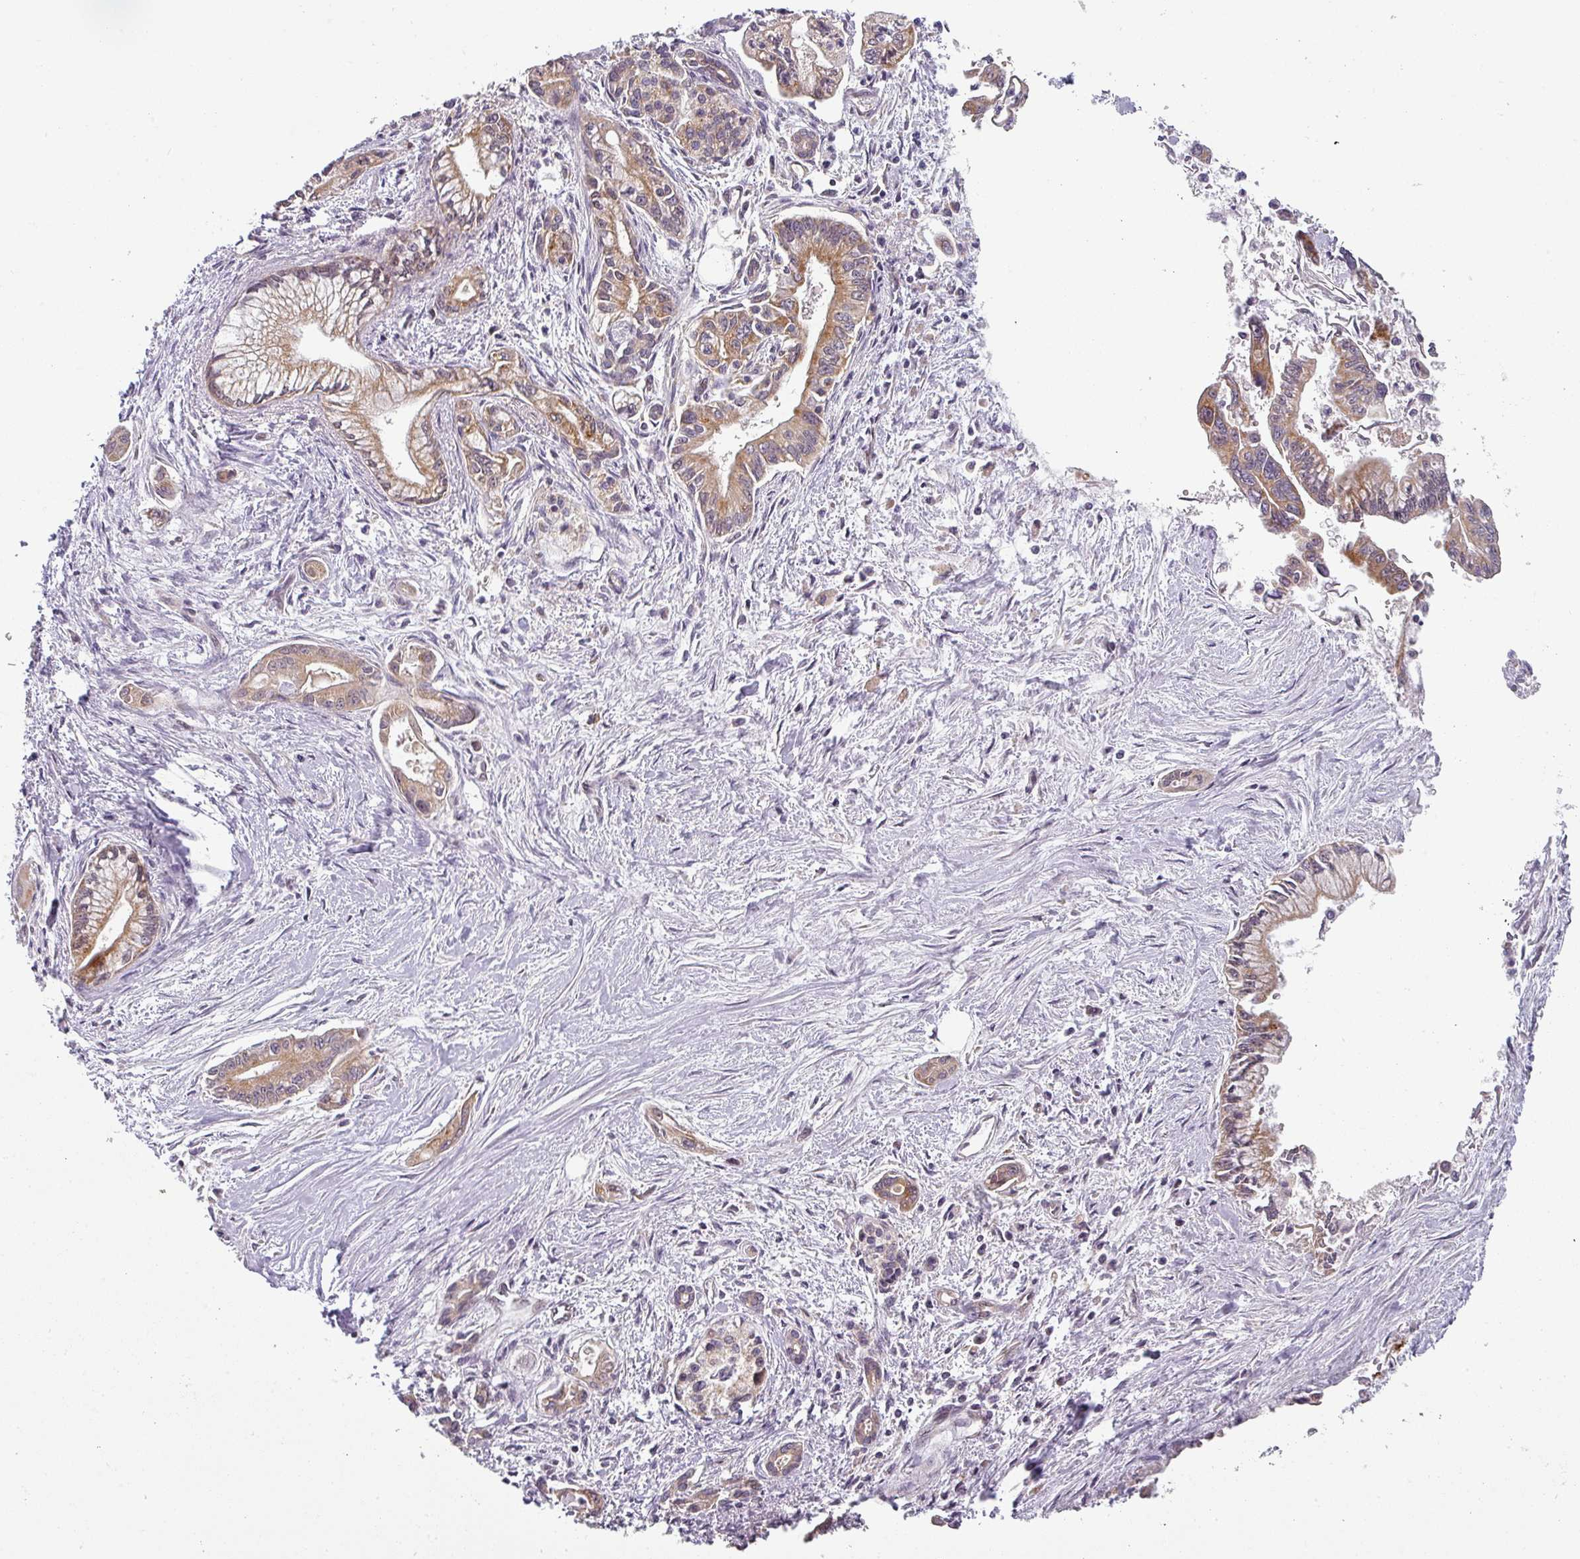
{"staining": {"intensity": "moderate", "quantity": ">75%", "location": "cytoplasmic/membranous"}, "tissue": "pancreatic cancer", "cell_type": "Tumor cells", "image_type": "cancer", "snomed": [{"axis": "morphology", "description": "Adenocarcinoma, NOS"}, {"axis": "topography", "description": "Pancreas"}], "caption": "Moderate cytoplasmic/membranous protein positivity is seen in approximately >75% of tumor cells in adenocarcinoma (pancreatic). (Brightfield microscopy of DAB IHC at high magnification).", "gene": "MRPS16", "patient": {"sex": "male", "age": 70}}